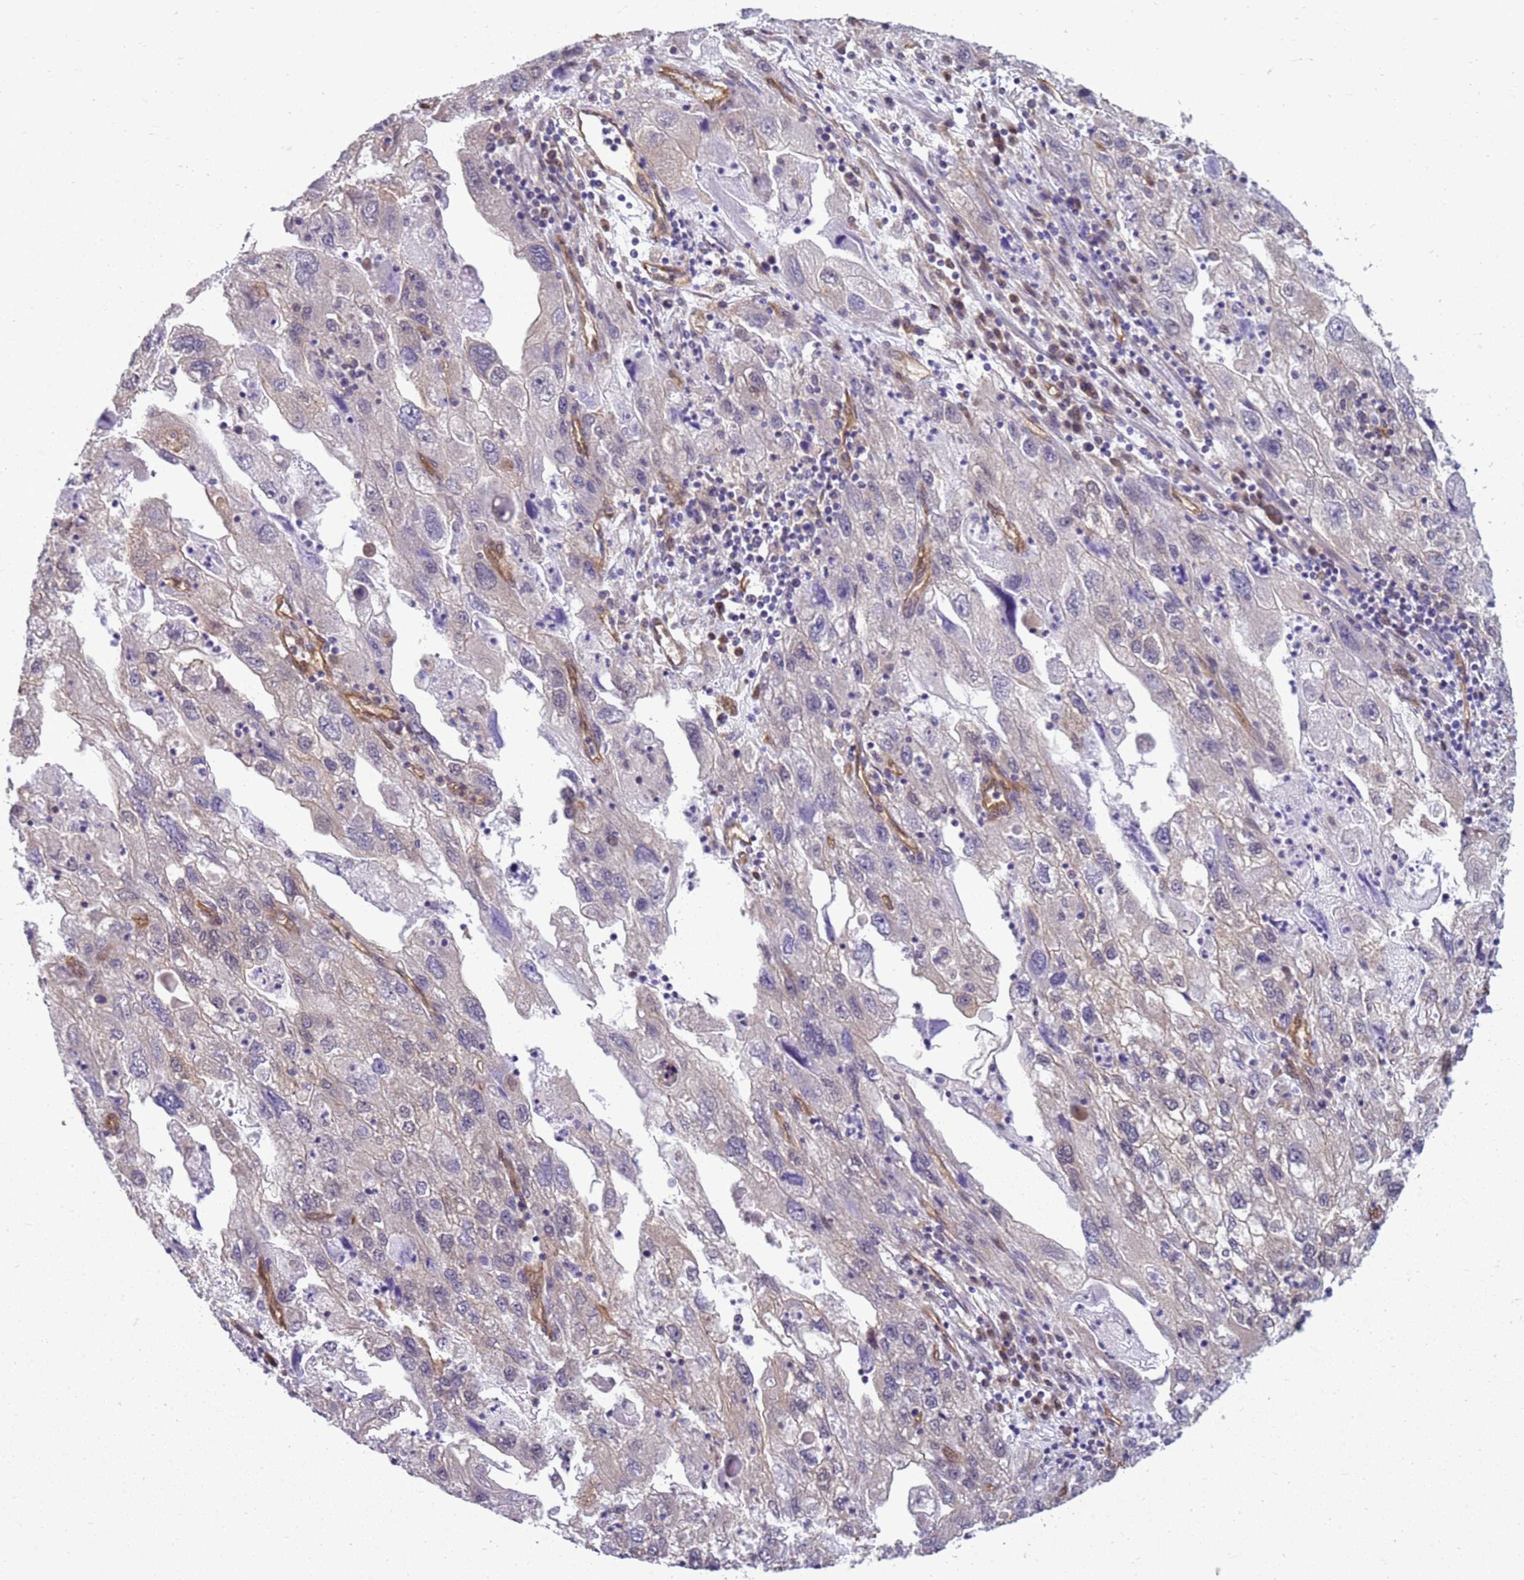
{"staining": {"intensity": "negative", "quantity": "none", "location": "none"}, "tissue": "endometrial cancer", "cell_type": "Tumor cells", "image_type": "cancer", "snomed": [{"axis": "morphology", "description": "Adenocarcinoma, NOS"}, {"axis": "topography", "description": "Endometrium"}], "caption": "There is no significant expression in tumor cells of endometrial adenocarcinoma.", "gene": "YWHAE", "patient": {"sex": "female", "age": 49}}